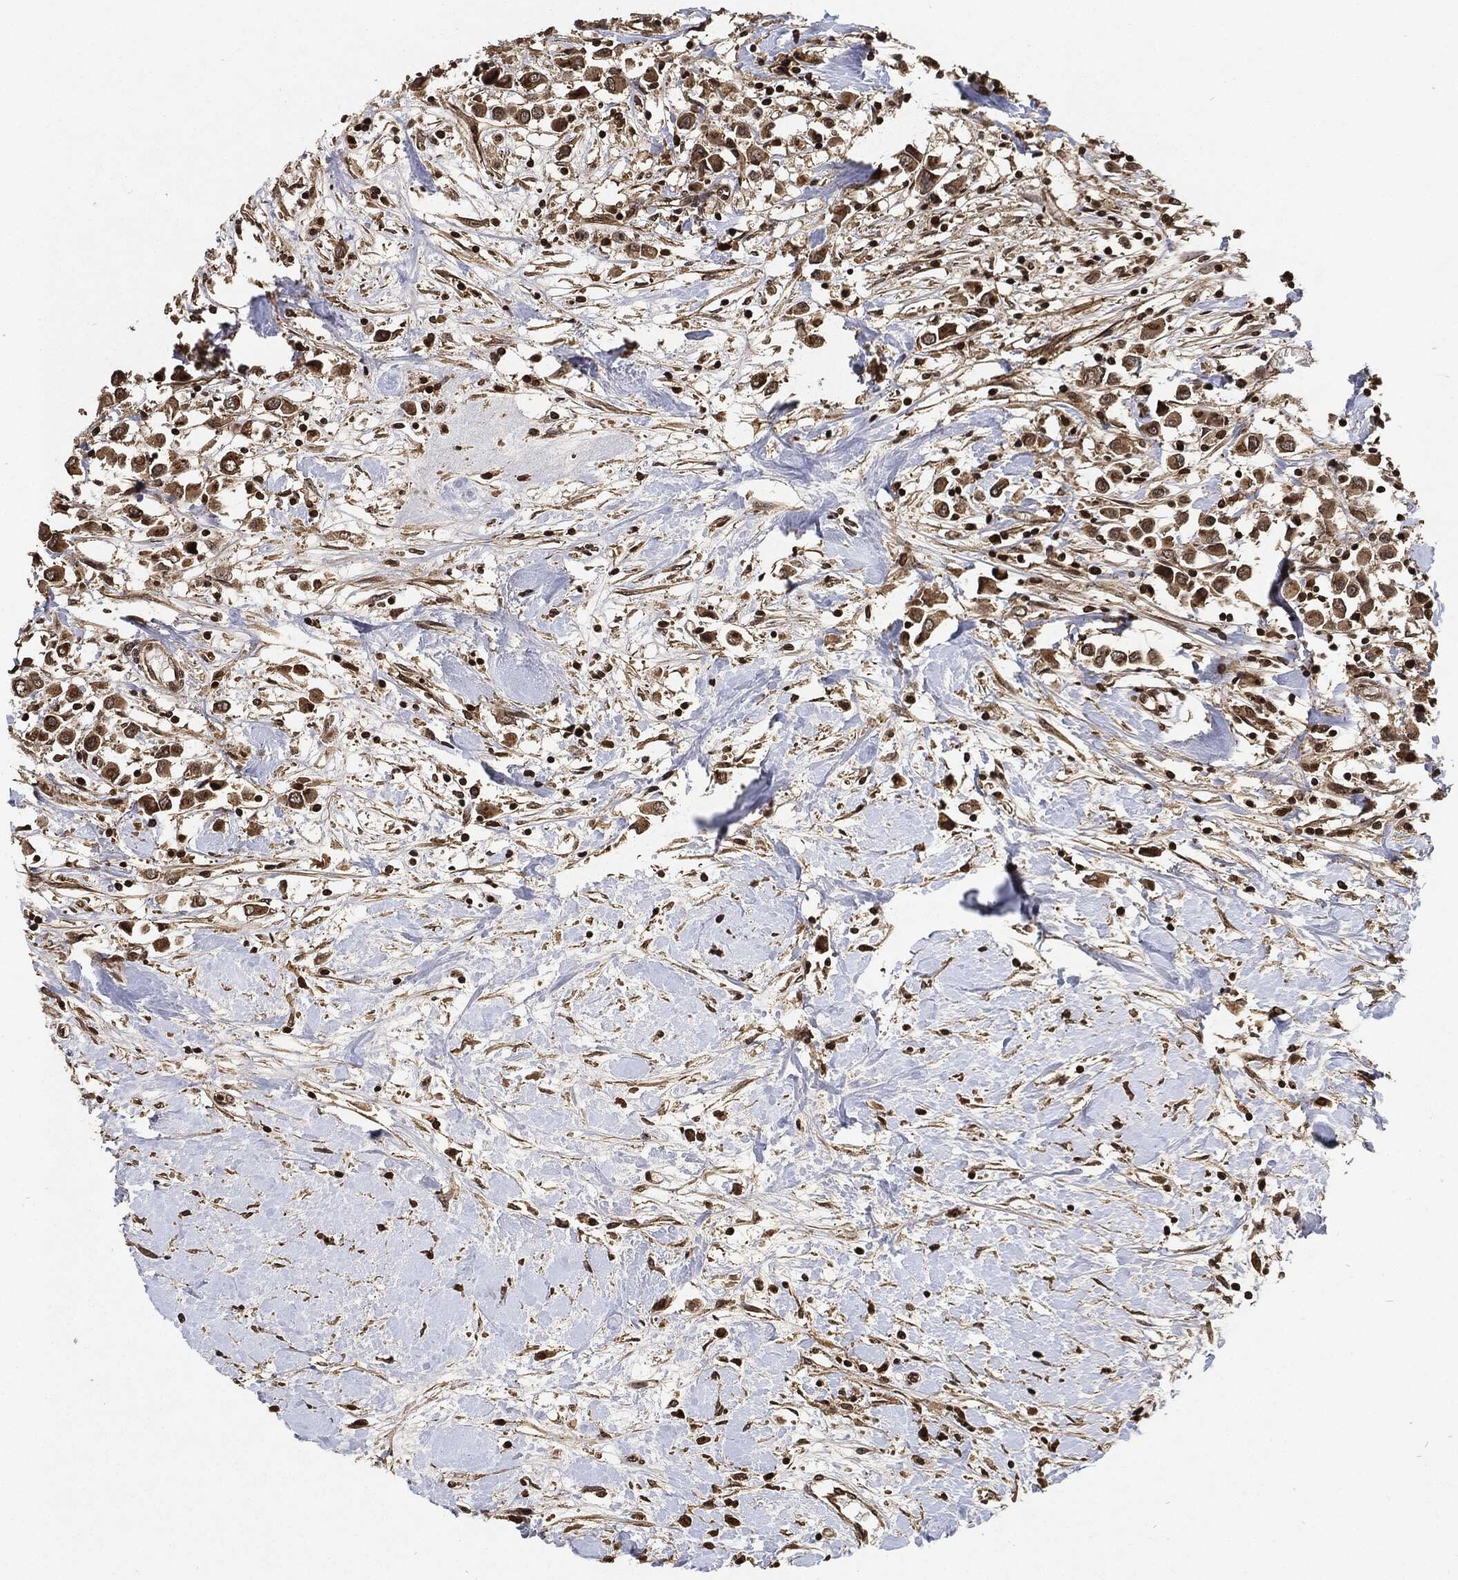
{"staining": {"intensity": "weak", "quantity": ">75%", "location": "cytoplasmic/membranous"}, "tissue": "breast cancer", "cell_type": "Tumor cells", "image_type": "cancer", "snomed": [{"axis": "morphology", "description": "Duct carcinoma"}, {"axis": "topography", "description": "Breast"}], "caption": "Immunohistochemistry (IHC) photomicrograph of neoplastic tissue: human infiltrating ductal carcinoma (breast) stained using immunohistochemistry reveals low levels of weak protein expression localized specifically in the cytoplasmic/membranous of tumor cells, appearing as a cytoplasmic/membranous brown color.", "gene": "PDK1", "patient": {"sex": "female", "age": 61}}